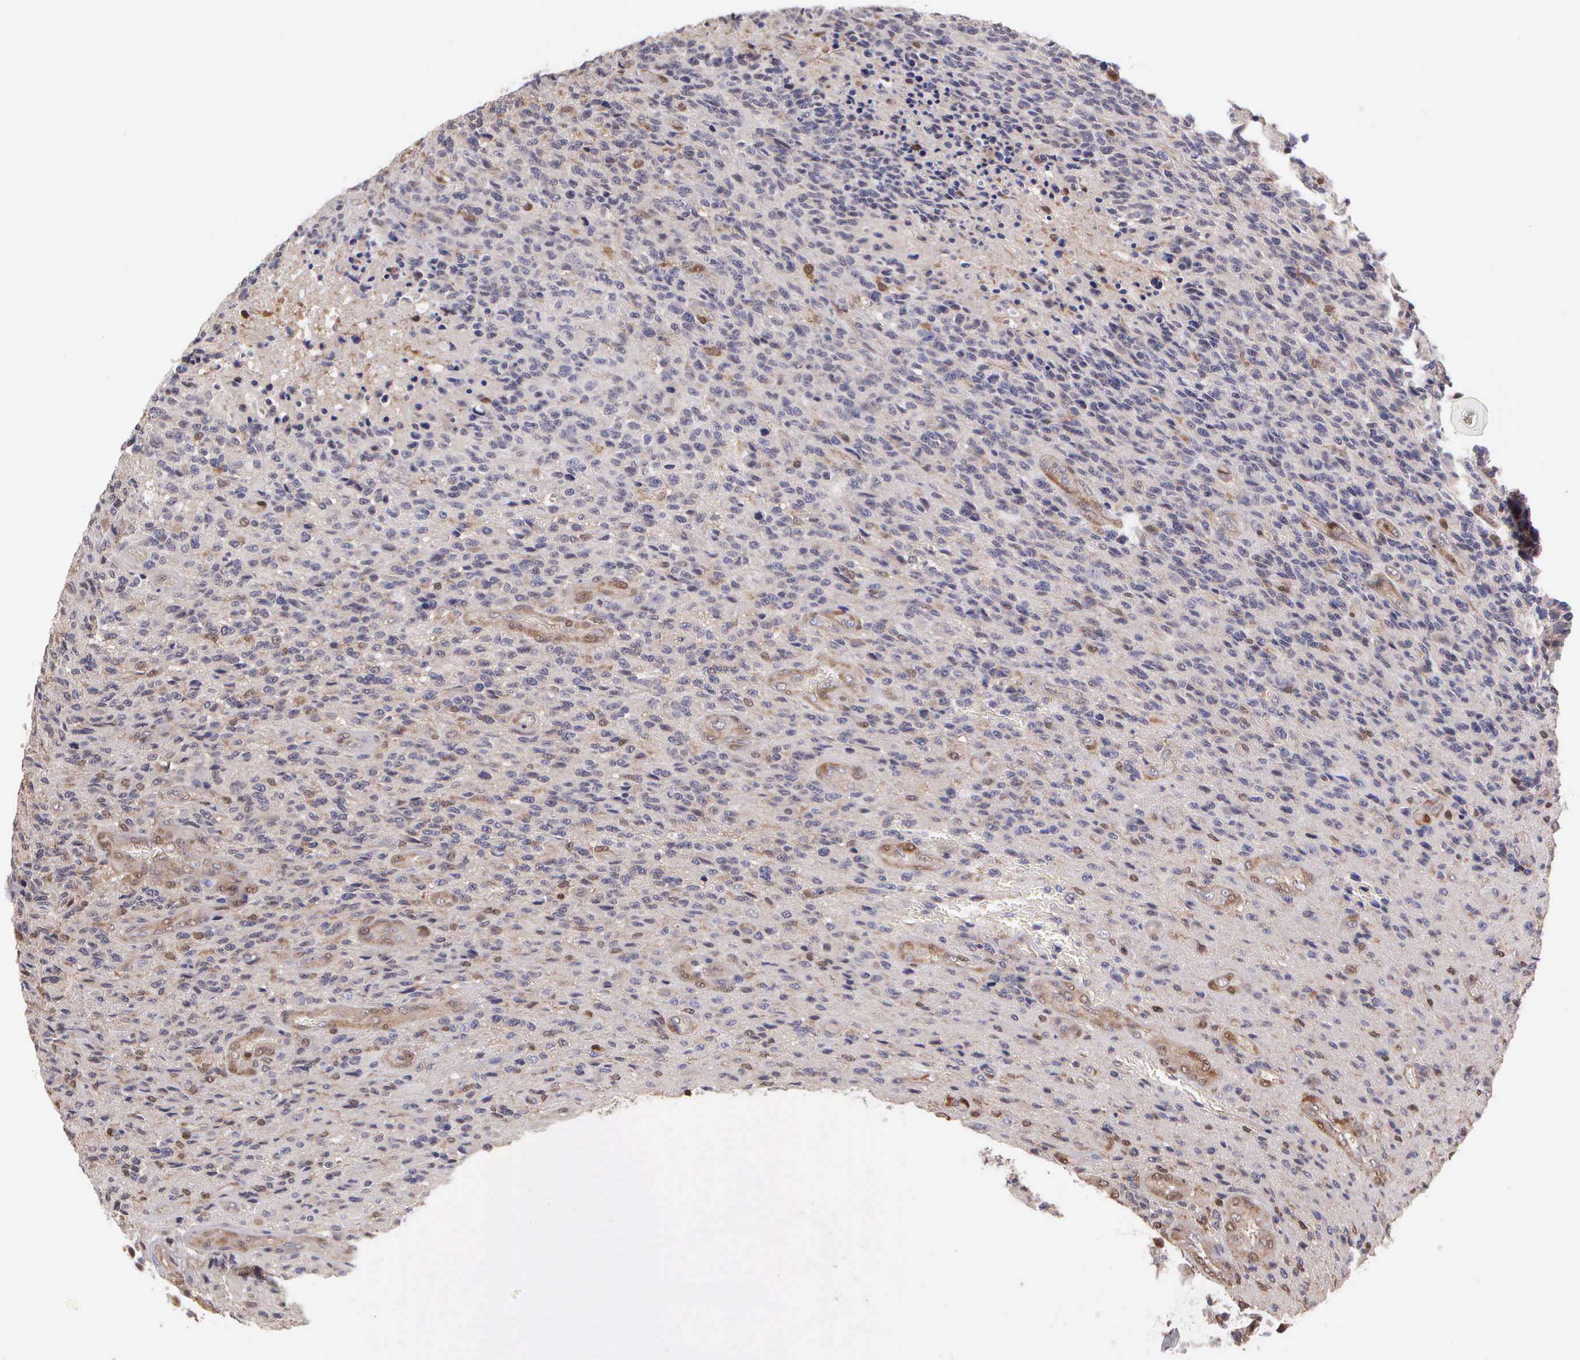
{"staining": {"intensity": "negative", "quantity": "none", "location": "none"}, "tissue": "glioma", "cell_type": "Tumor cells", "image_type": "cancer", "snomed": [{"axis": "morphology", "description": "Glioma, malignant, High grade"}, {"axis": "topography", "description": "Brain"}], "caption": "Immunohistochemical staining of human glioma demonstrates no significant expression in tumor cells.", "gene": "BID", "patient": {"sex": "male", "age": 36}}